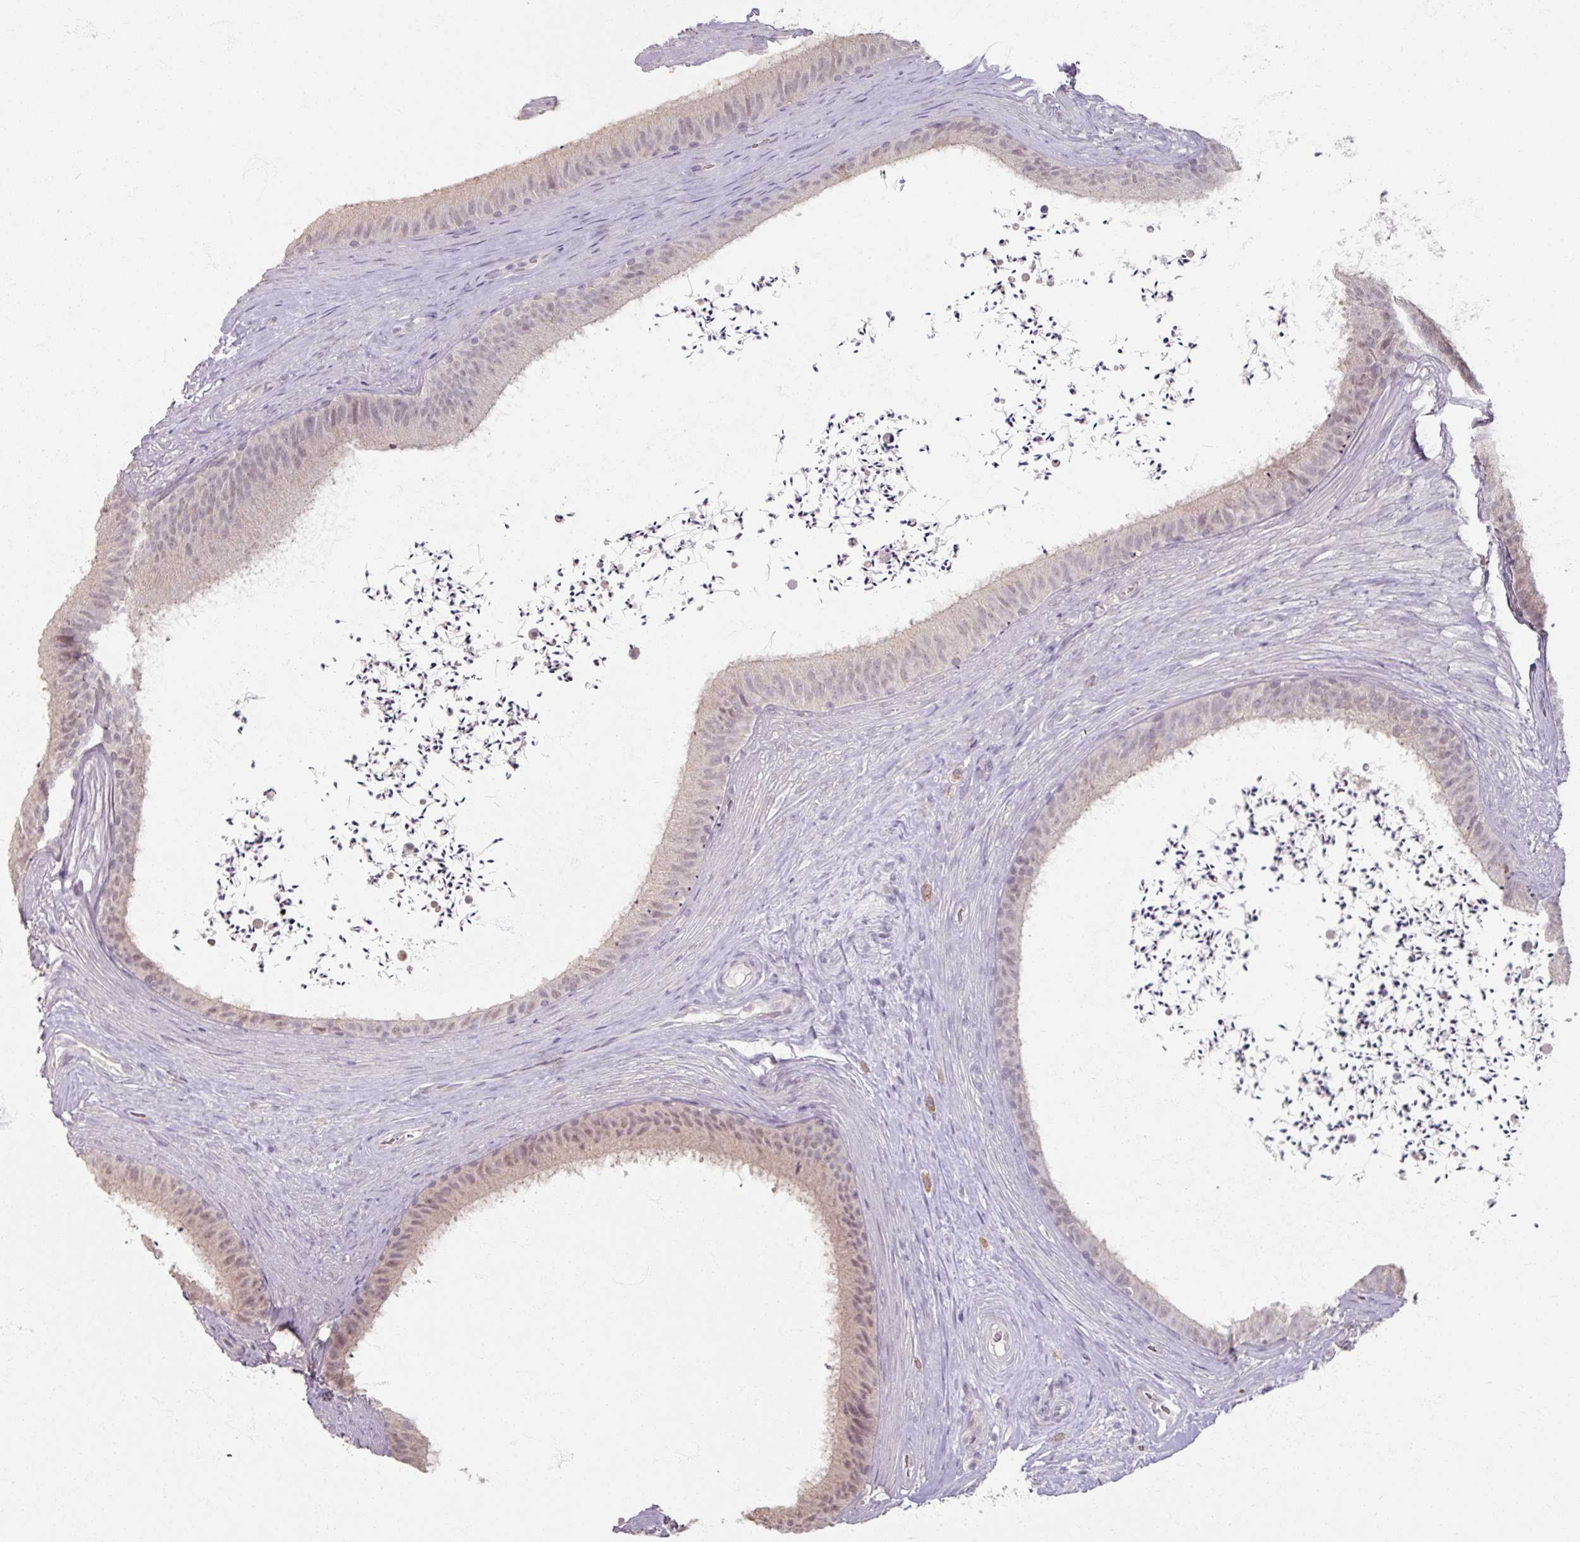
{"staining": {"intensity": "negative", "quantity": "none", "location": "none"}, "tissue": "epididymis", "cell_type": "Glandular cells", "image_type": "normal", "snomed": [{"axis": "morphology", "description": "Normal tissue, NOS"}, {"axis": "topography", "description": "Testis"}, {"axis": "topography", "description": "Epididymis"}], "caption": "This histopathology image is of unremarkable epididymis stained with immunohistochemistry to label a protein in brown with the nuclei are counter-stained blue. There is no staining in glandular cells.", "gene": "SOX11", "patient": {"sex": "male", "age": 41}}